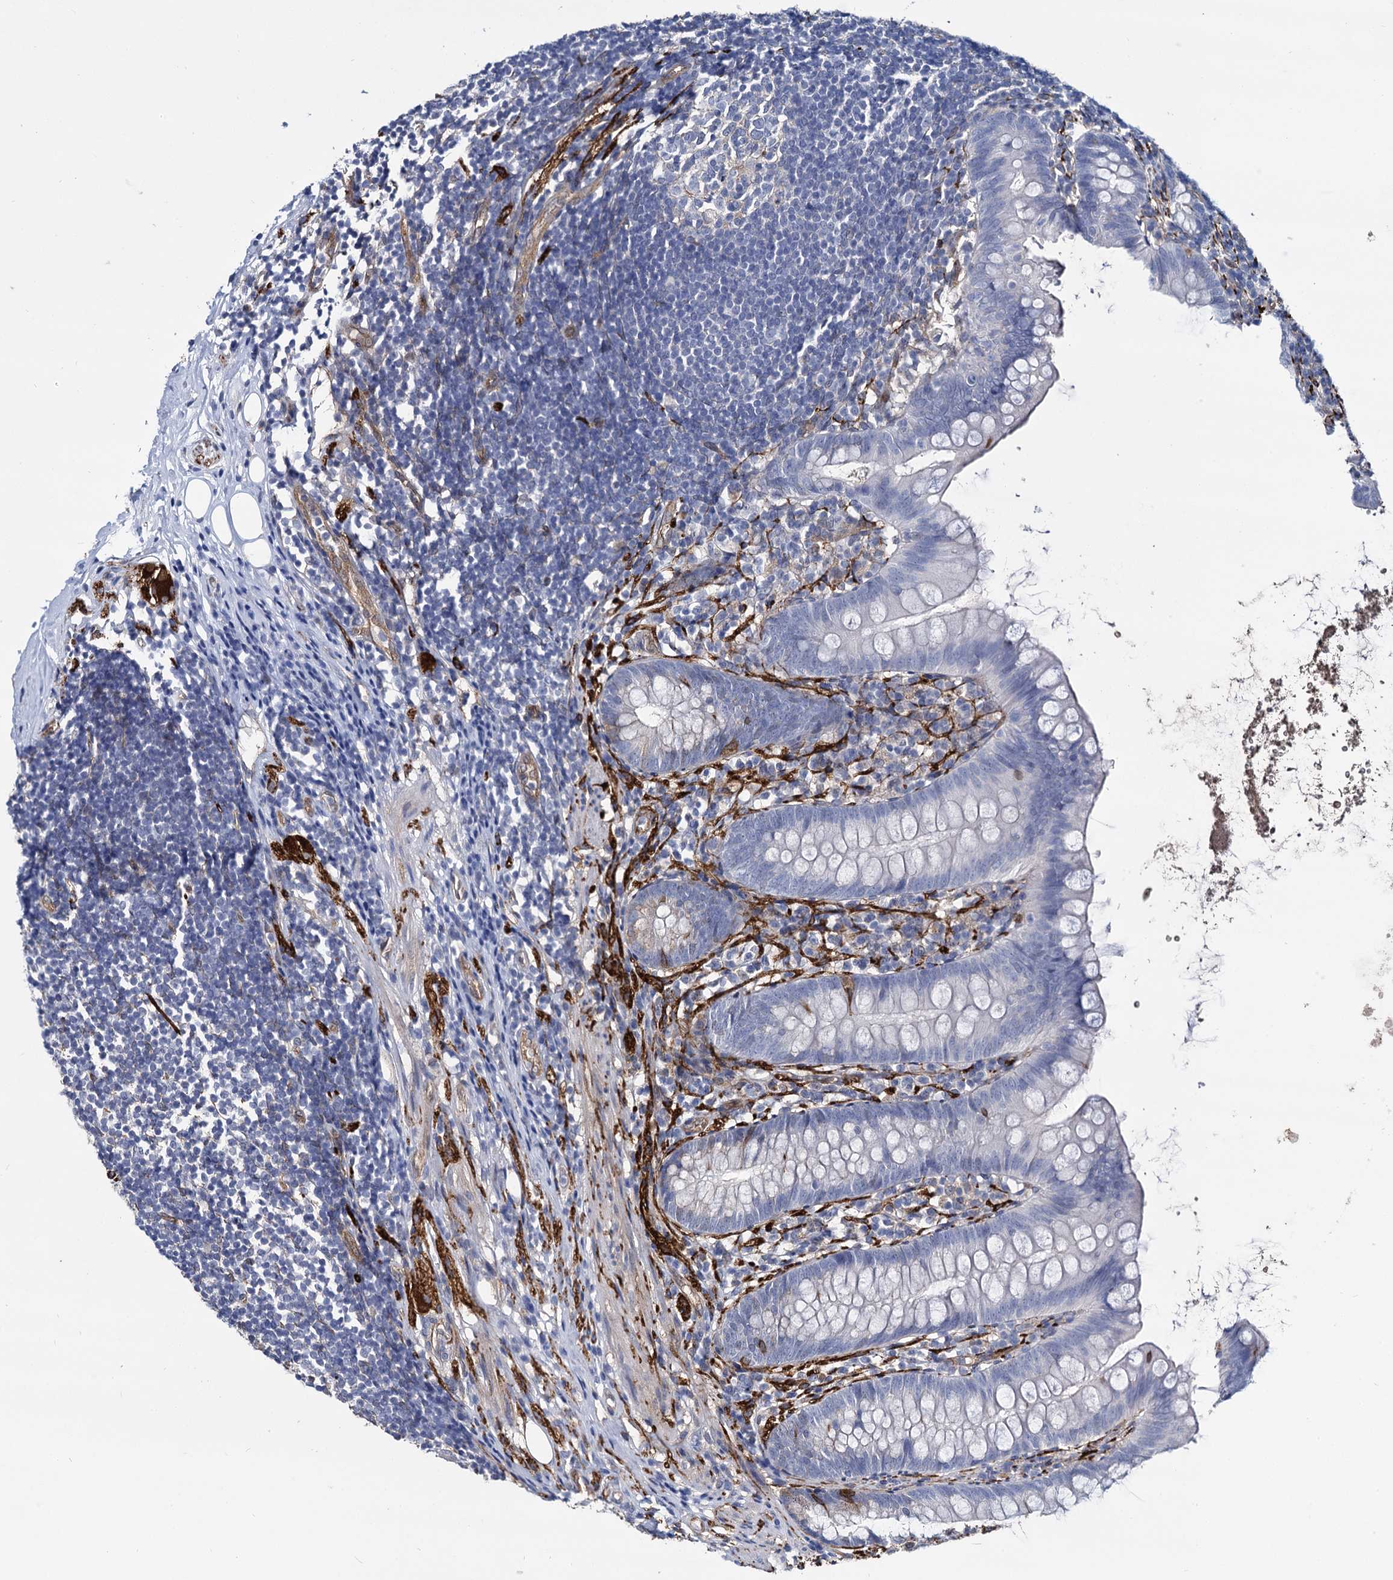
{"staining": {"intensity": "negative", "quantity": "none", "location": "none"}, "tissue": "appendix", "cell_type": "Glandular cells", "image_type": "normal", "snomed": [{"axis": "morphology", "description": "Normal tissue, NOS"}, {"axis": "topography", "description": "Appendix"}], "caption": "The photomicrograph reveals no significant expression in glandular cells of appendix. The staining was performed using DAB to visualize the protein expression in brown, while the nuclei were stained in blue with hematoxylin (Magnification: 20x).", "gene": "STXBP1", "patient": {"sex": "female", "age": 62}}